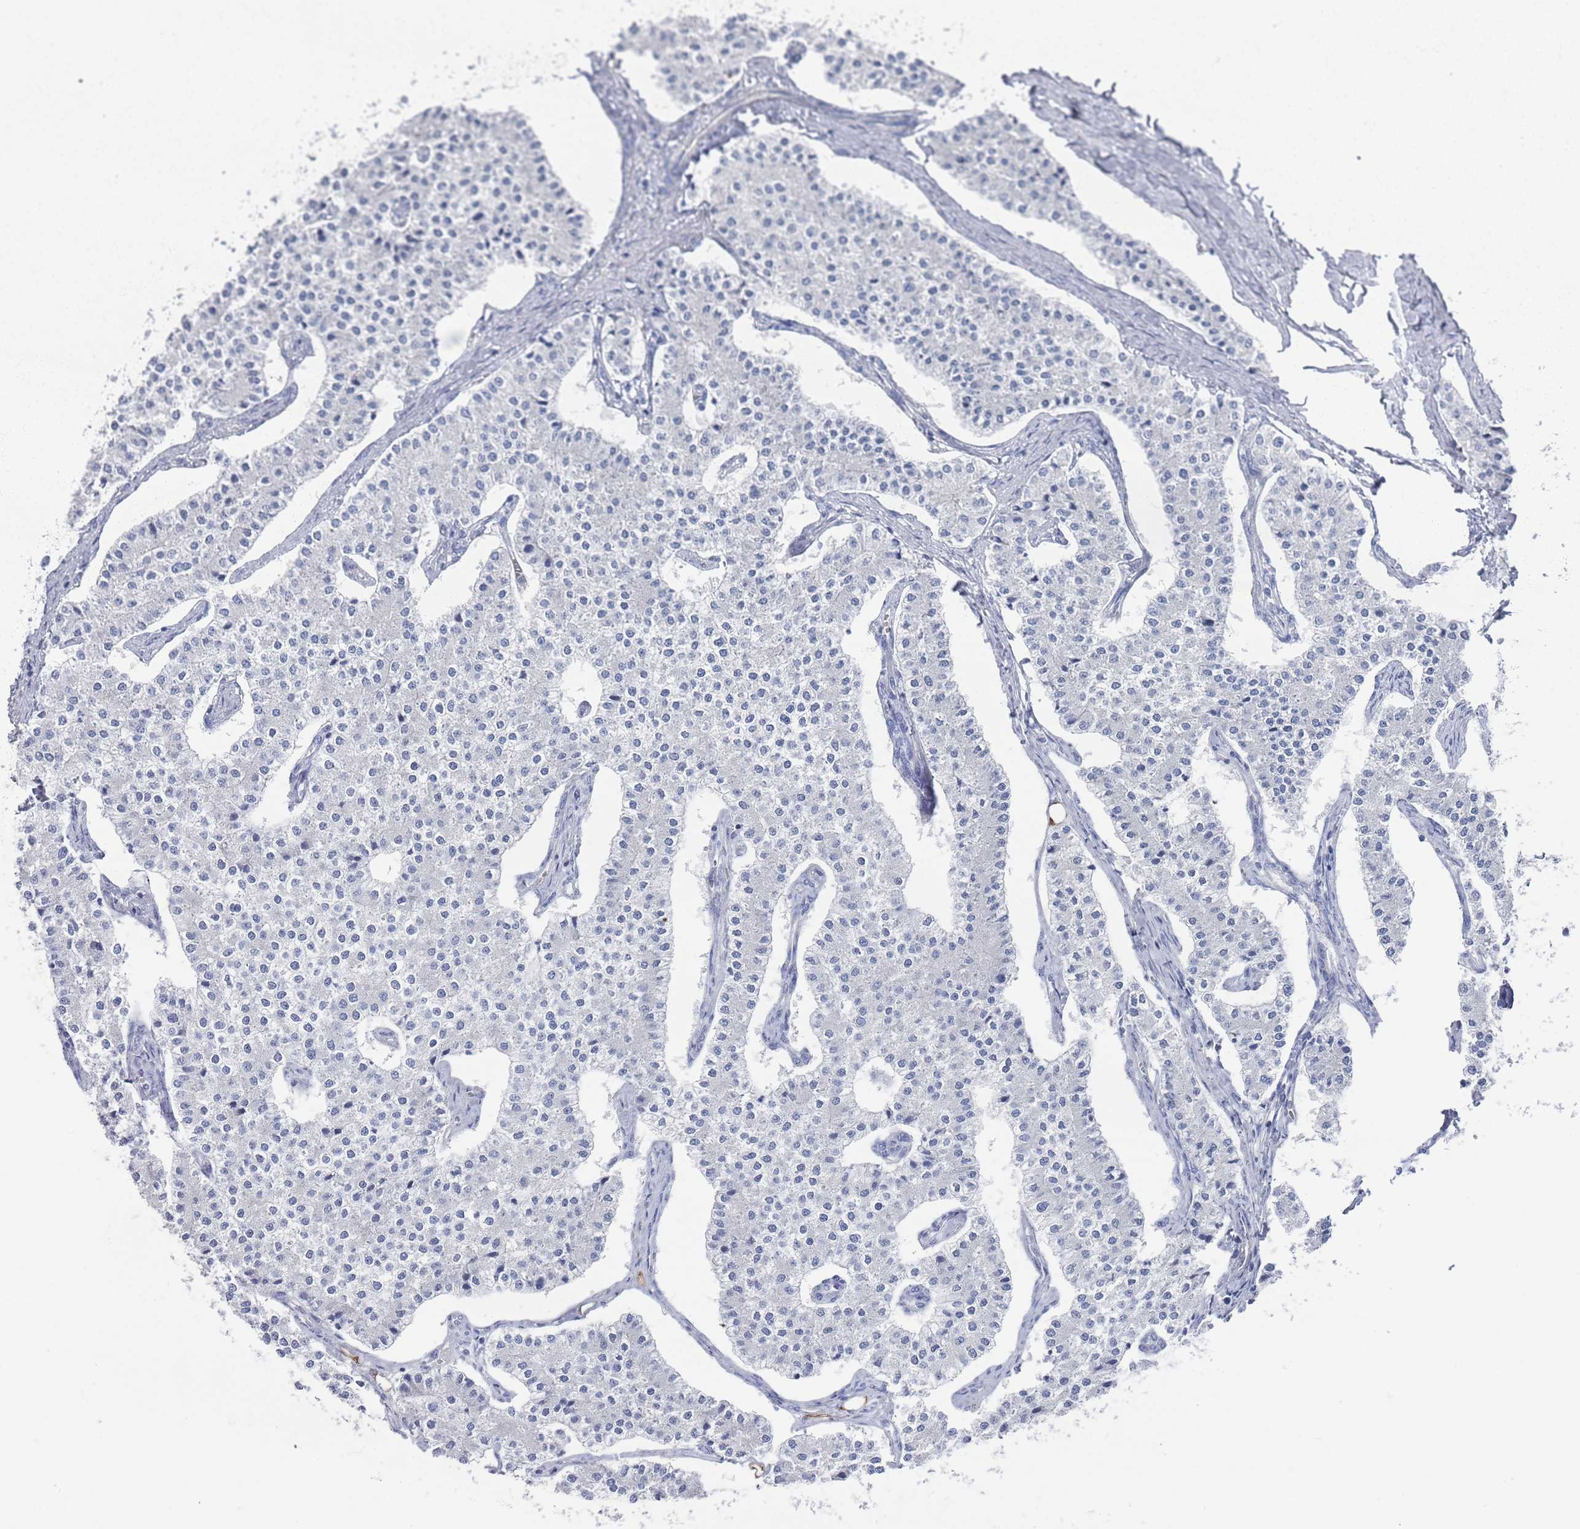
{"staining": {"intensity": "negative", "quantity": "none", "location": "none"}, "tissue": "carcinoid", "cell_type": "Tumor cells", "image_type": "cancer", "snomed": [{"axis": "morphology", "description": "Carcinoid, malignant, NOS"}, {"axis": "topography", "description": "Colon"}], "caption": "This is an immunohistochemistry histopathology image of carcinoid (malignant). There is no expression in tumor cells.", "gene": "TMCO3", "patient": {"sex": "female", "age": 52}}